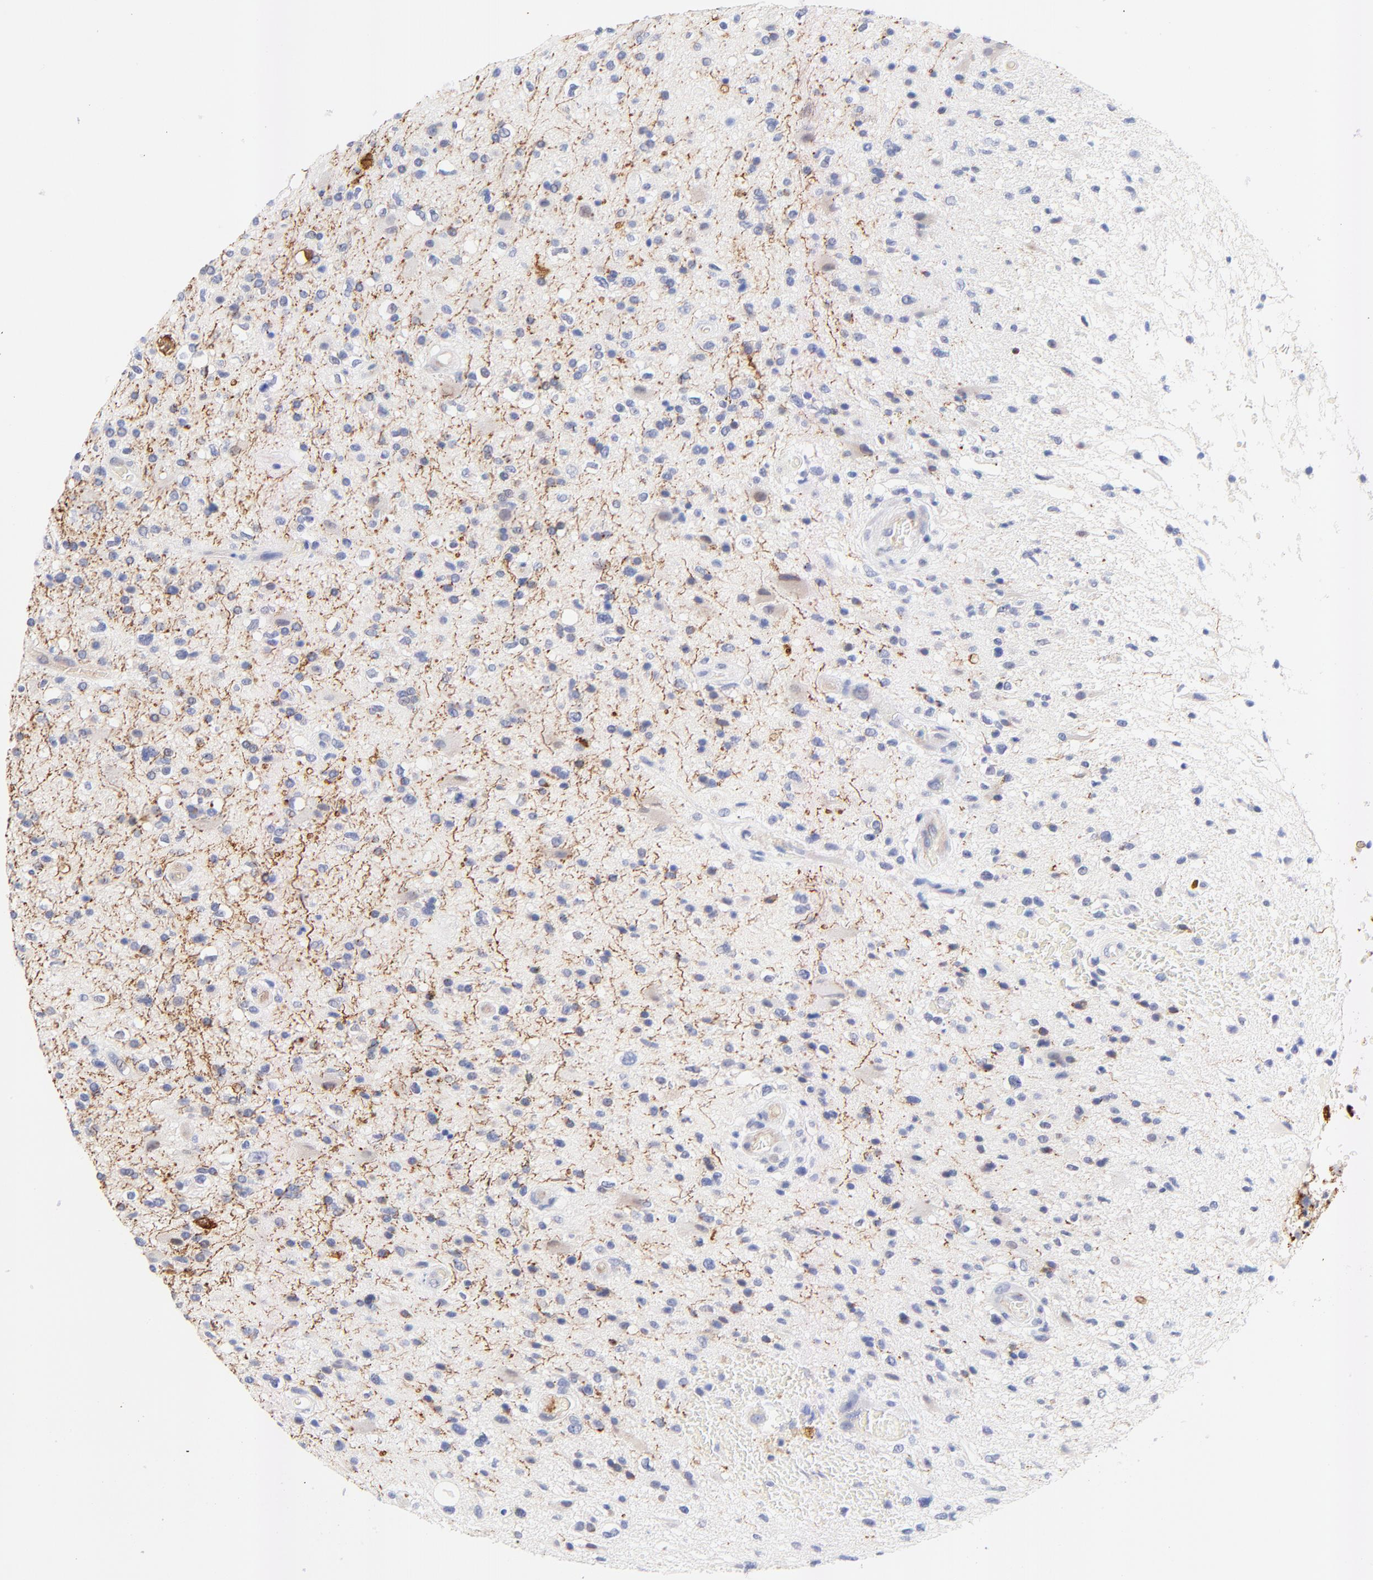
{"staining": {"intensity": "negative", "quantity": "none", "location": "none"}, "tissue": "glioma", "cell_type": "Tumor cells", "image_type": "cancer", "snomed": [{"axis": "morphology", "description": "Glioma, malignant, High grade"}, {"axis": "topography", "description": "Brain"}], "caption": "The micrograph shows no significant expression in tumor cells of glioma.", "gene": "FAM117B", "patient": {"sex": "male", "age": 33}}